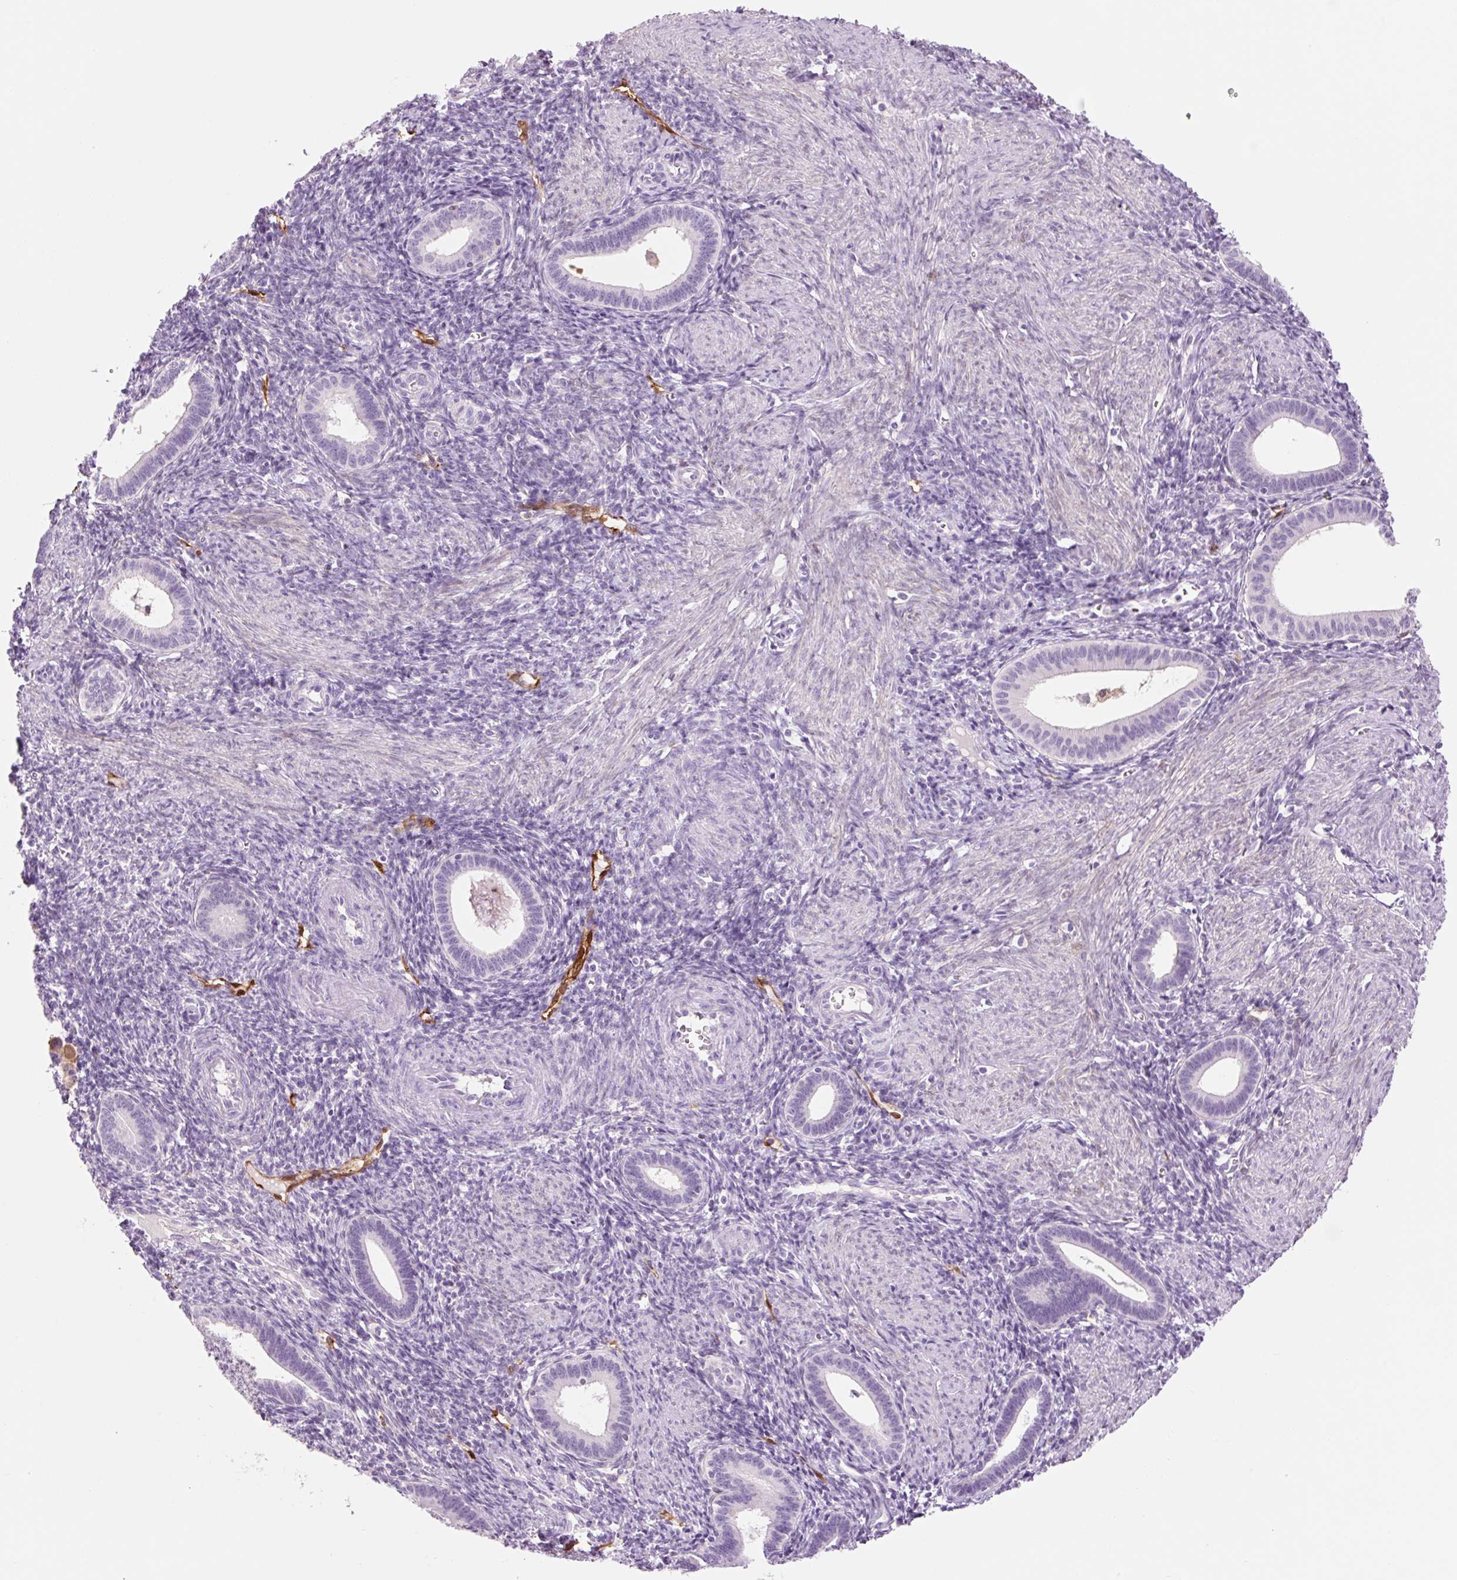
{"staining": {"intensity": "negative", "quantity": "none", "location": "none"}, "tissue": "endometrium", "cell_type": "Cells in endometrial stroma", "image_type": "normal", "snomed": [{"axis": "morphology", "description": "Normal tissue, NOS"}, {"axis": "topography", "description": "Endometrium"}], "caption": "The IHC image has no significant staining in cells in endometrial stroma of endometrium.", "gene": "FABP5", "patient": {"sex": "female", "age": 41}}